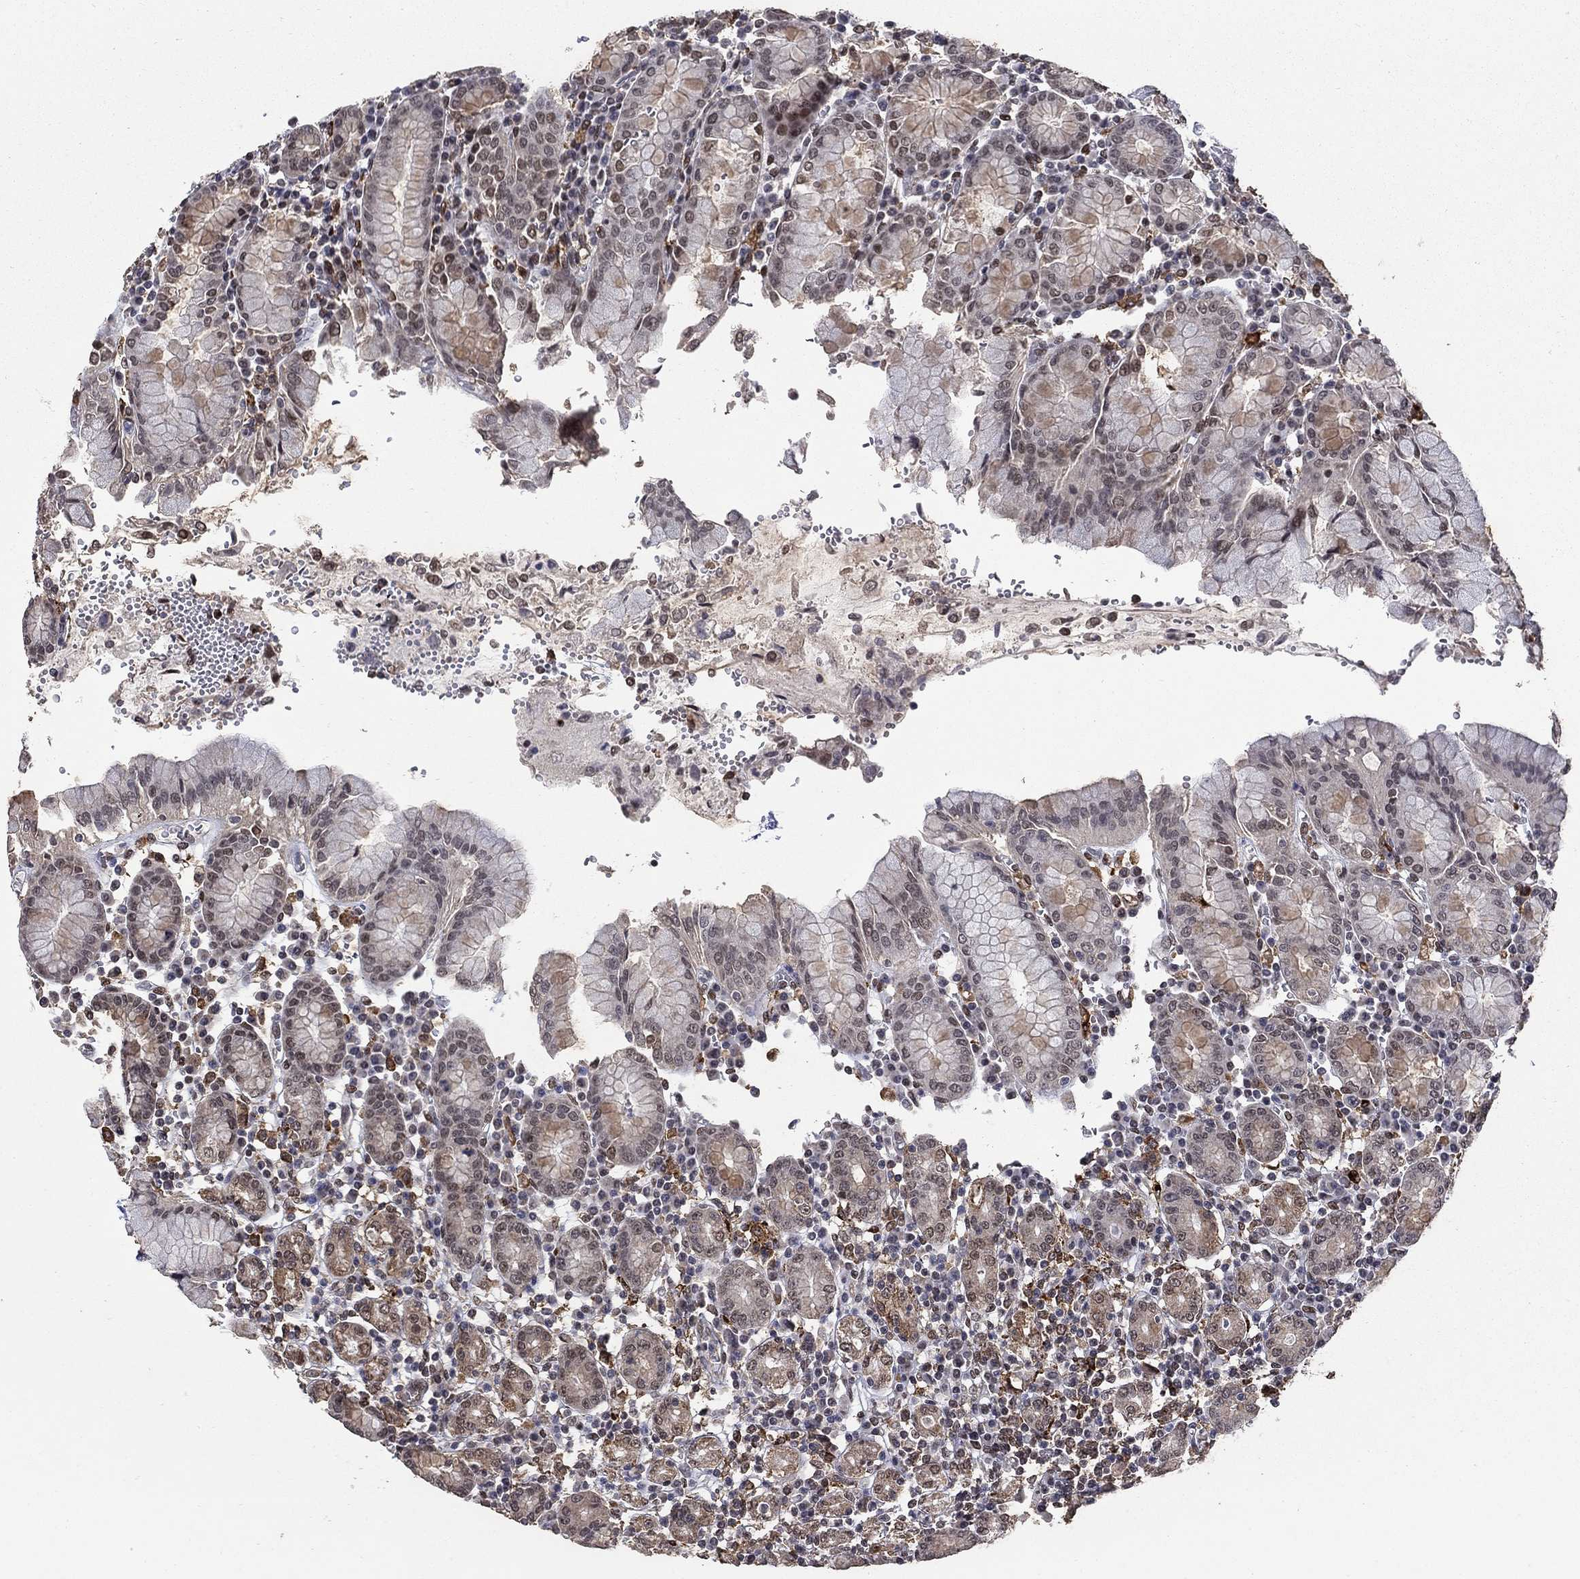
{"staining": {"intensity": "strong", "quantity": "<25%", "location": "nuclear"}, "tissue": "stomach", "cell_type": "Glandular cells", "image_type": "normal", "snomed": [{"axis": "morphology", "description": "Normal tissue, NOS"}, {"axis": "topography", "description": "Stomach, upper"}, {"axis": "topography", "description": "Stomach"}], "caption": "Immunohistochemical staining of benign human stomach shows medium levels of strong nuclear staining in about <25% of glandular cells. (brown staining indicates protein expression, while blue staining denotes nuclei).", "gene": "GRIA3", "patient": {"sex": "male", "age": 62}}